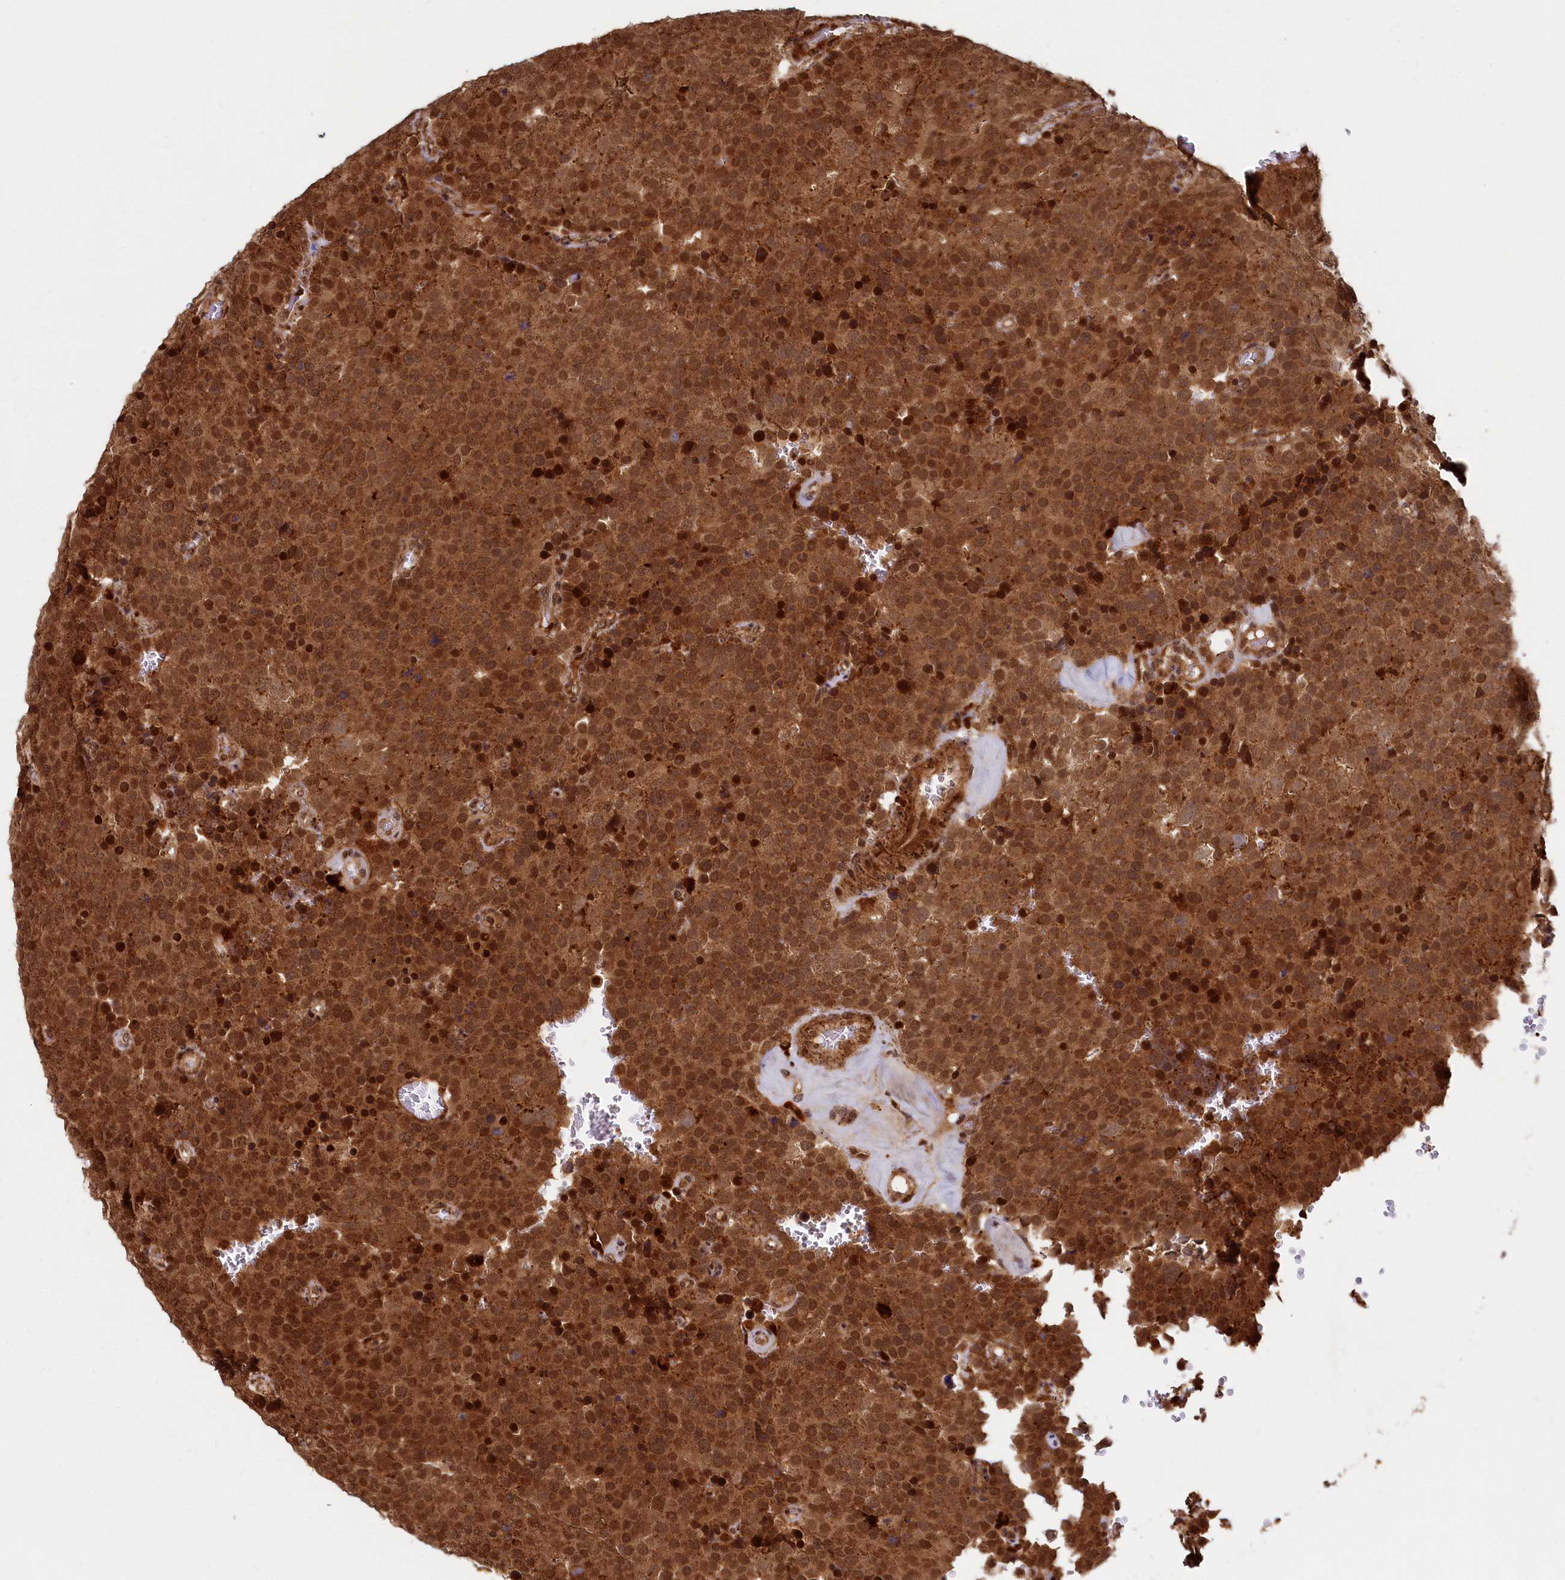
{"staining": {"intensity": "strong", "quantity": ">75%", "location": "cytoplasmic/membranous,nuclear"}, "tissue": "testis cancer", "cell_type": "Tumor cells", "image_type": "cancer", "snomed": [{"axis": "morphology", "description": "Seminoma, NOS"}, {"axis": "topography", "description": "Testis"}], "caption": "An immunohistochemistry (IHC) micrograph of neoplastic tissue is shown. Protein staining in brown highlights strong cytoplasmic/membranous and nuclear positivity in testis cancer within tumor cells.", "gene": "TRIM23", "patient": {"sex": "male", "age": 71}}